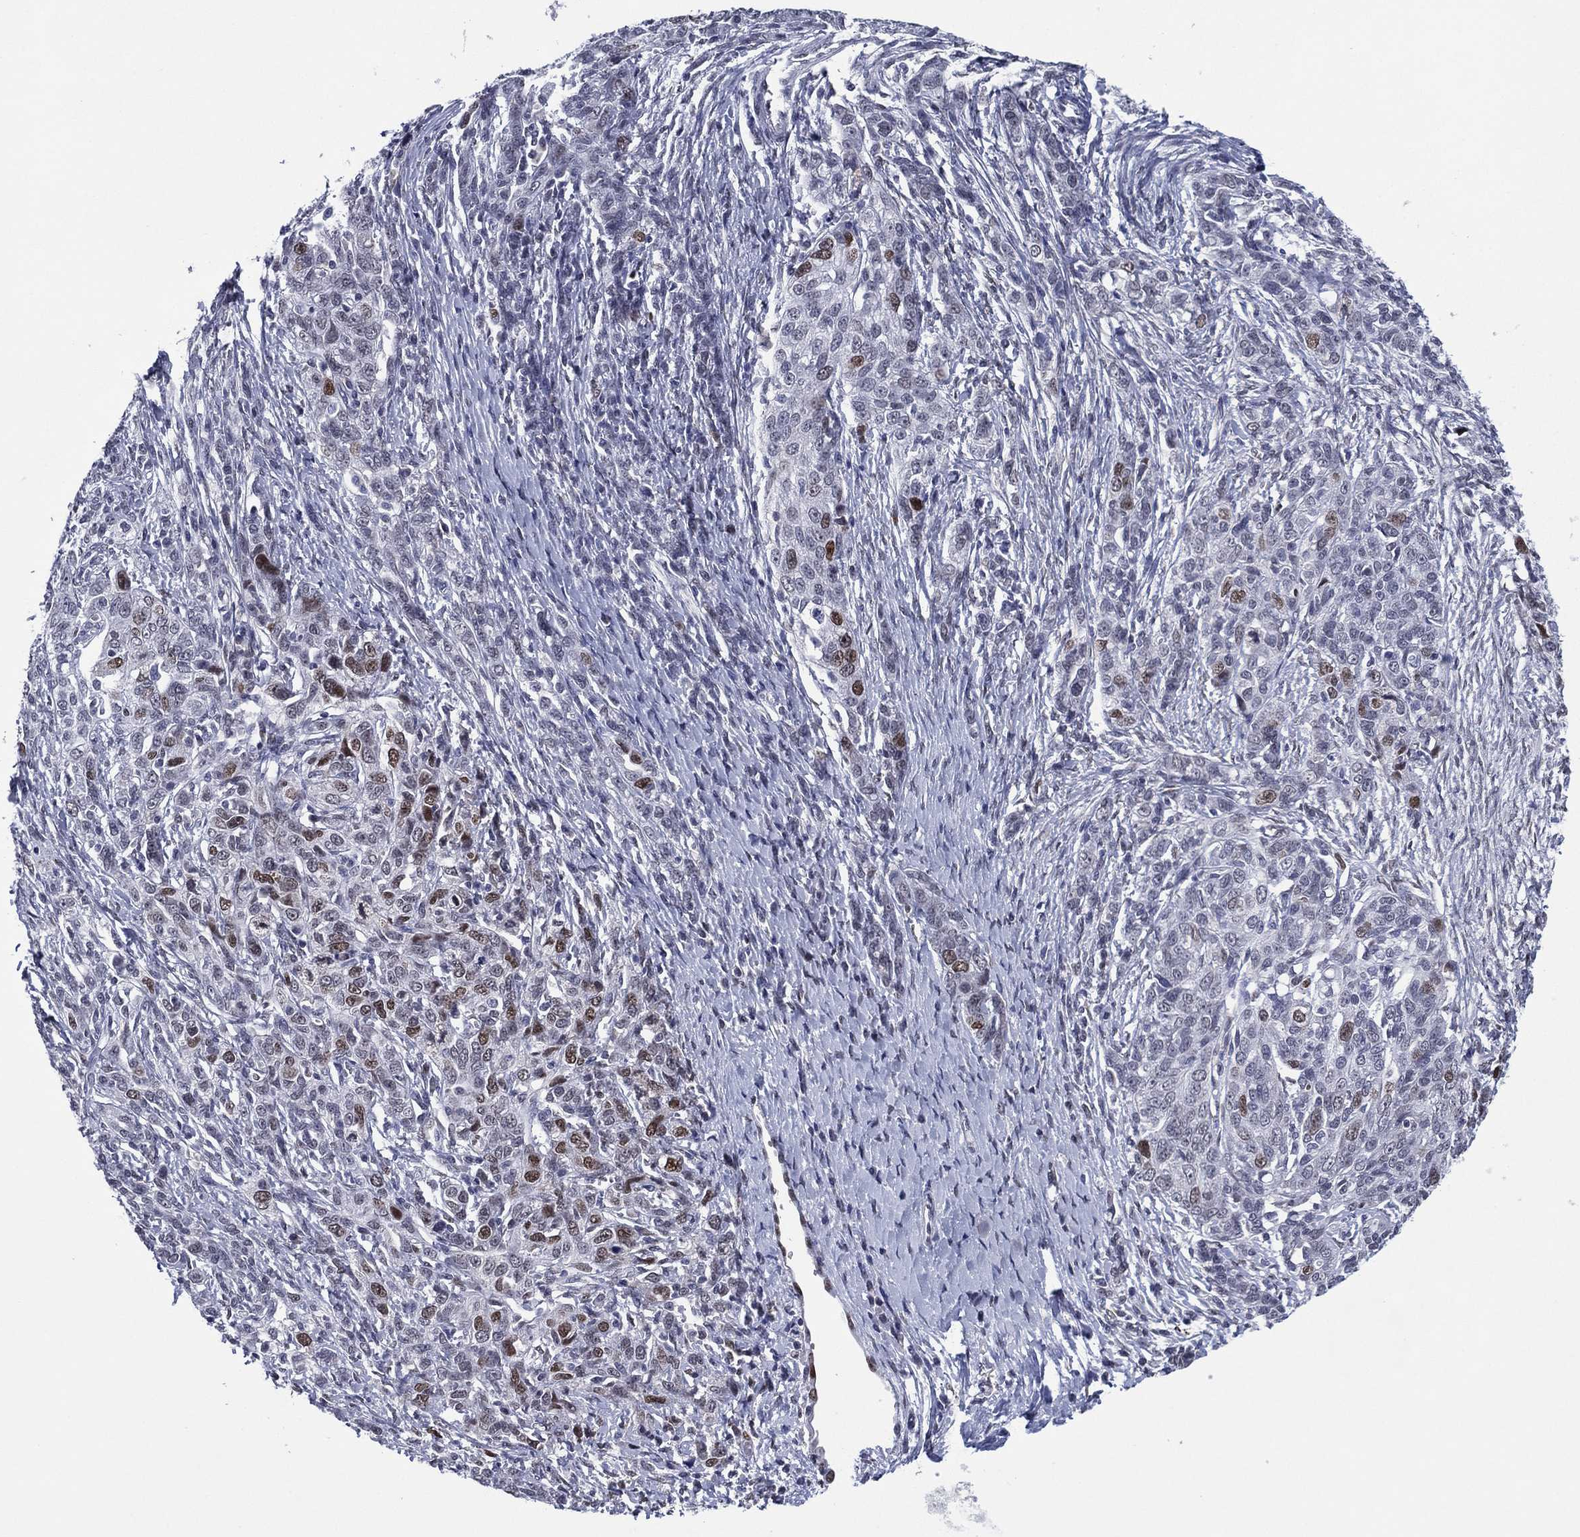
{"staining": {"intensity": "moderate", "quantity": "<25%", "location": "nuclear"}, "tissue": "ovarian cancer", "cell_type": "Tumor cells", "image_type": "cancer", "snomed": [{"axis": "morphology", "description": "Cystadenocarcinoma, serous, NOS"}, {"axis": "topography", "description": "Ovary"}], "caption": "Serous cystadenocarcinoma (ovarian) was stained to show a protein in brown. There is low levels of moderate nuclear staining in approximately <25% of tumor cells. The protein is stained brown, and the nuclei are stained in blue (DAB (3,3'-diaminobenzidine) IHC with brightfield microscopy, high magnification).", "gene": "GATA6", "patient": {"sex": "female", "age": 71}}